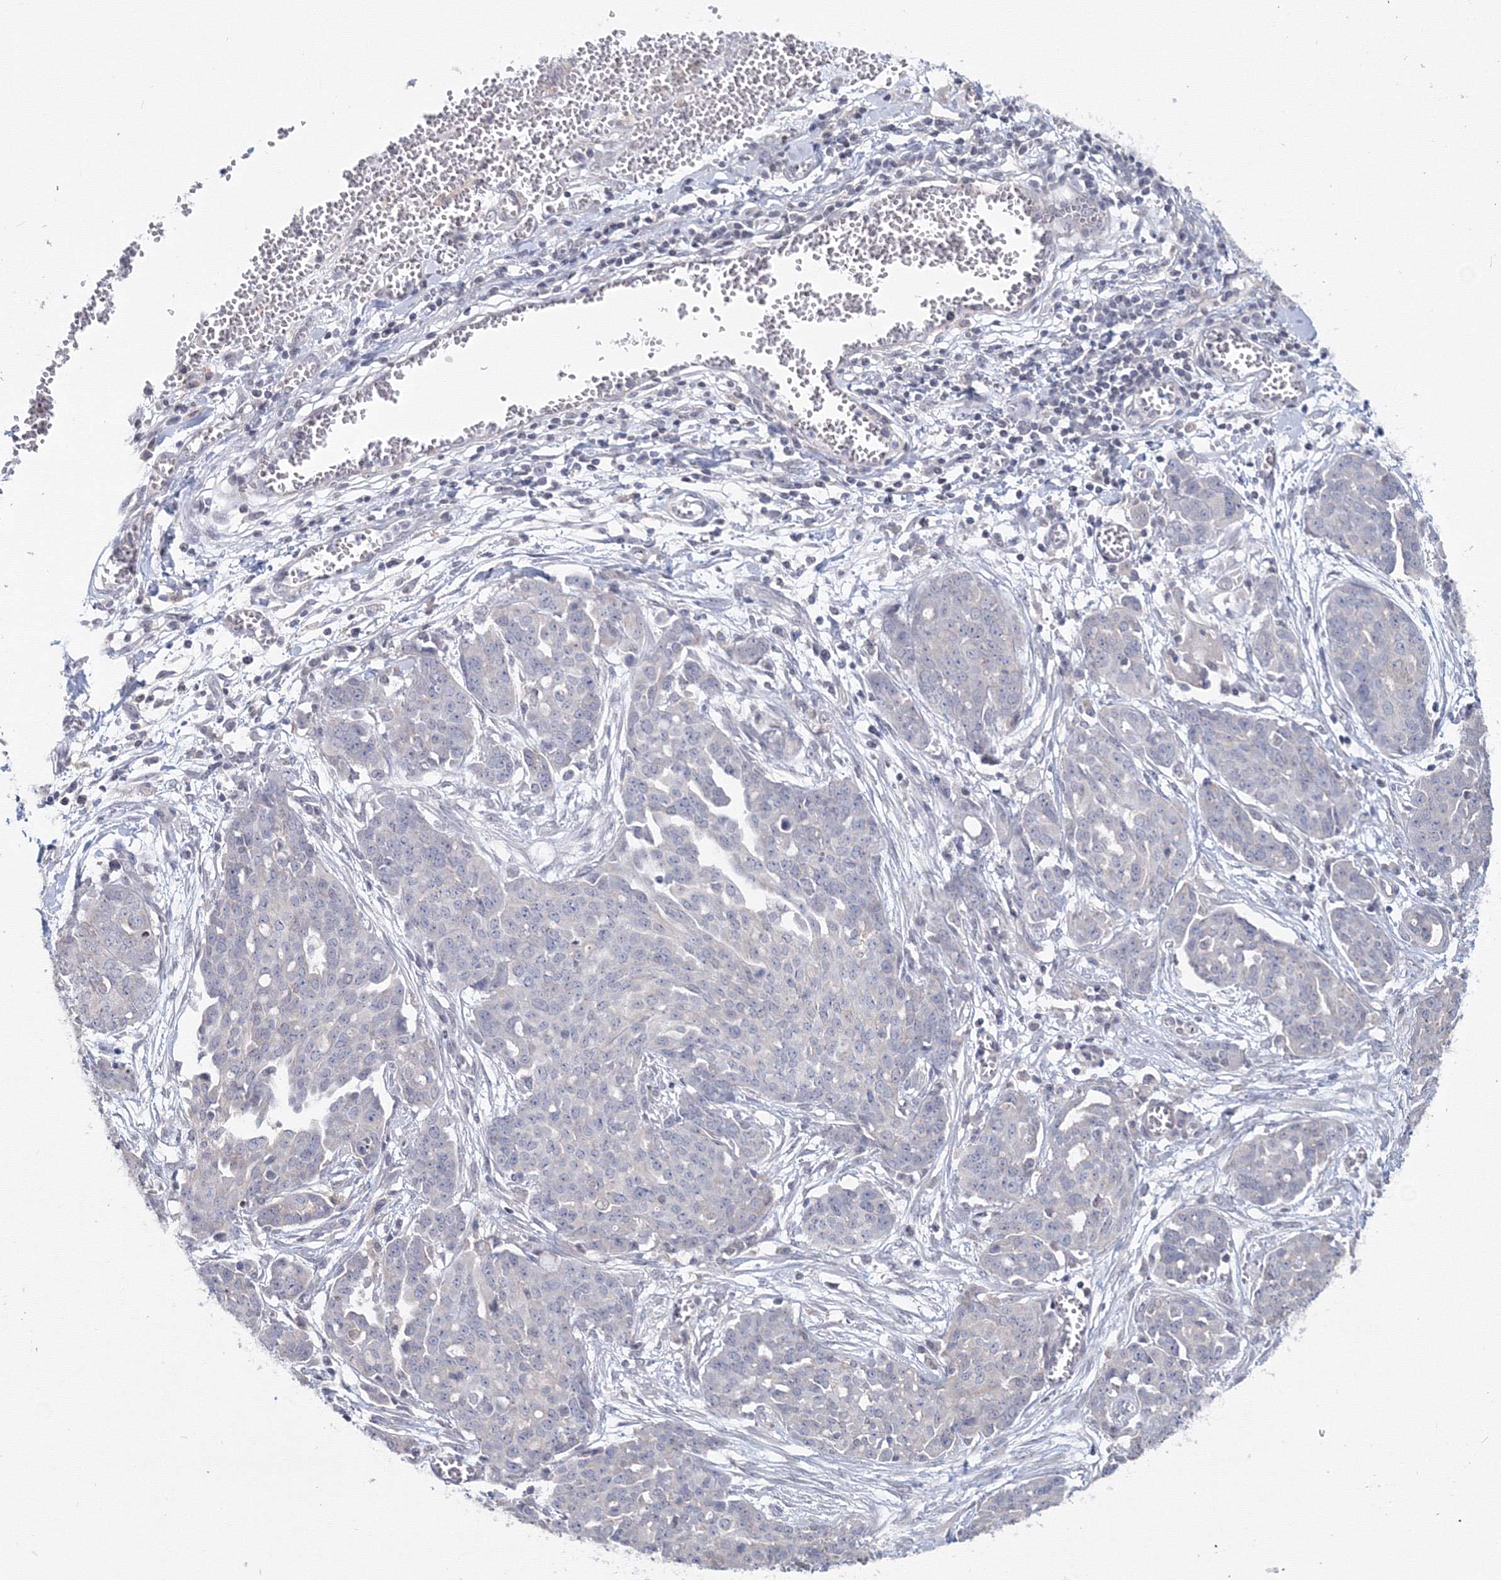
{"staining": {"intensity": "negative", "quantity": "none", "location": "none"}, "tissue": "ovarian cancer", "cell_type": "Tumor cells", "image_type": "cancer", "snomed": [{"axis": "morphology", "description": "Cystadenocarcinoma, serous, NOS"}, {"axis": "topography", "description": "Soft tissue"}, {"axis": "topography", "description": "Ovary"}], "caption": "The micrograph displays no significant staining in tumor cells of serous cystadenocarcinoma (ovarian).", "gene": "SLC7A7", "patient": {"sex": "female", "age": 57}}